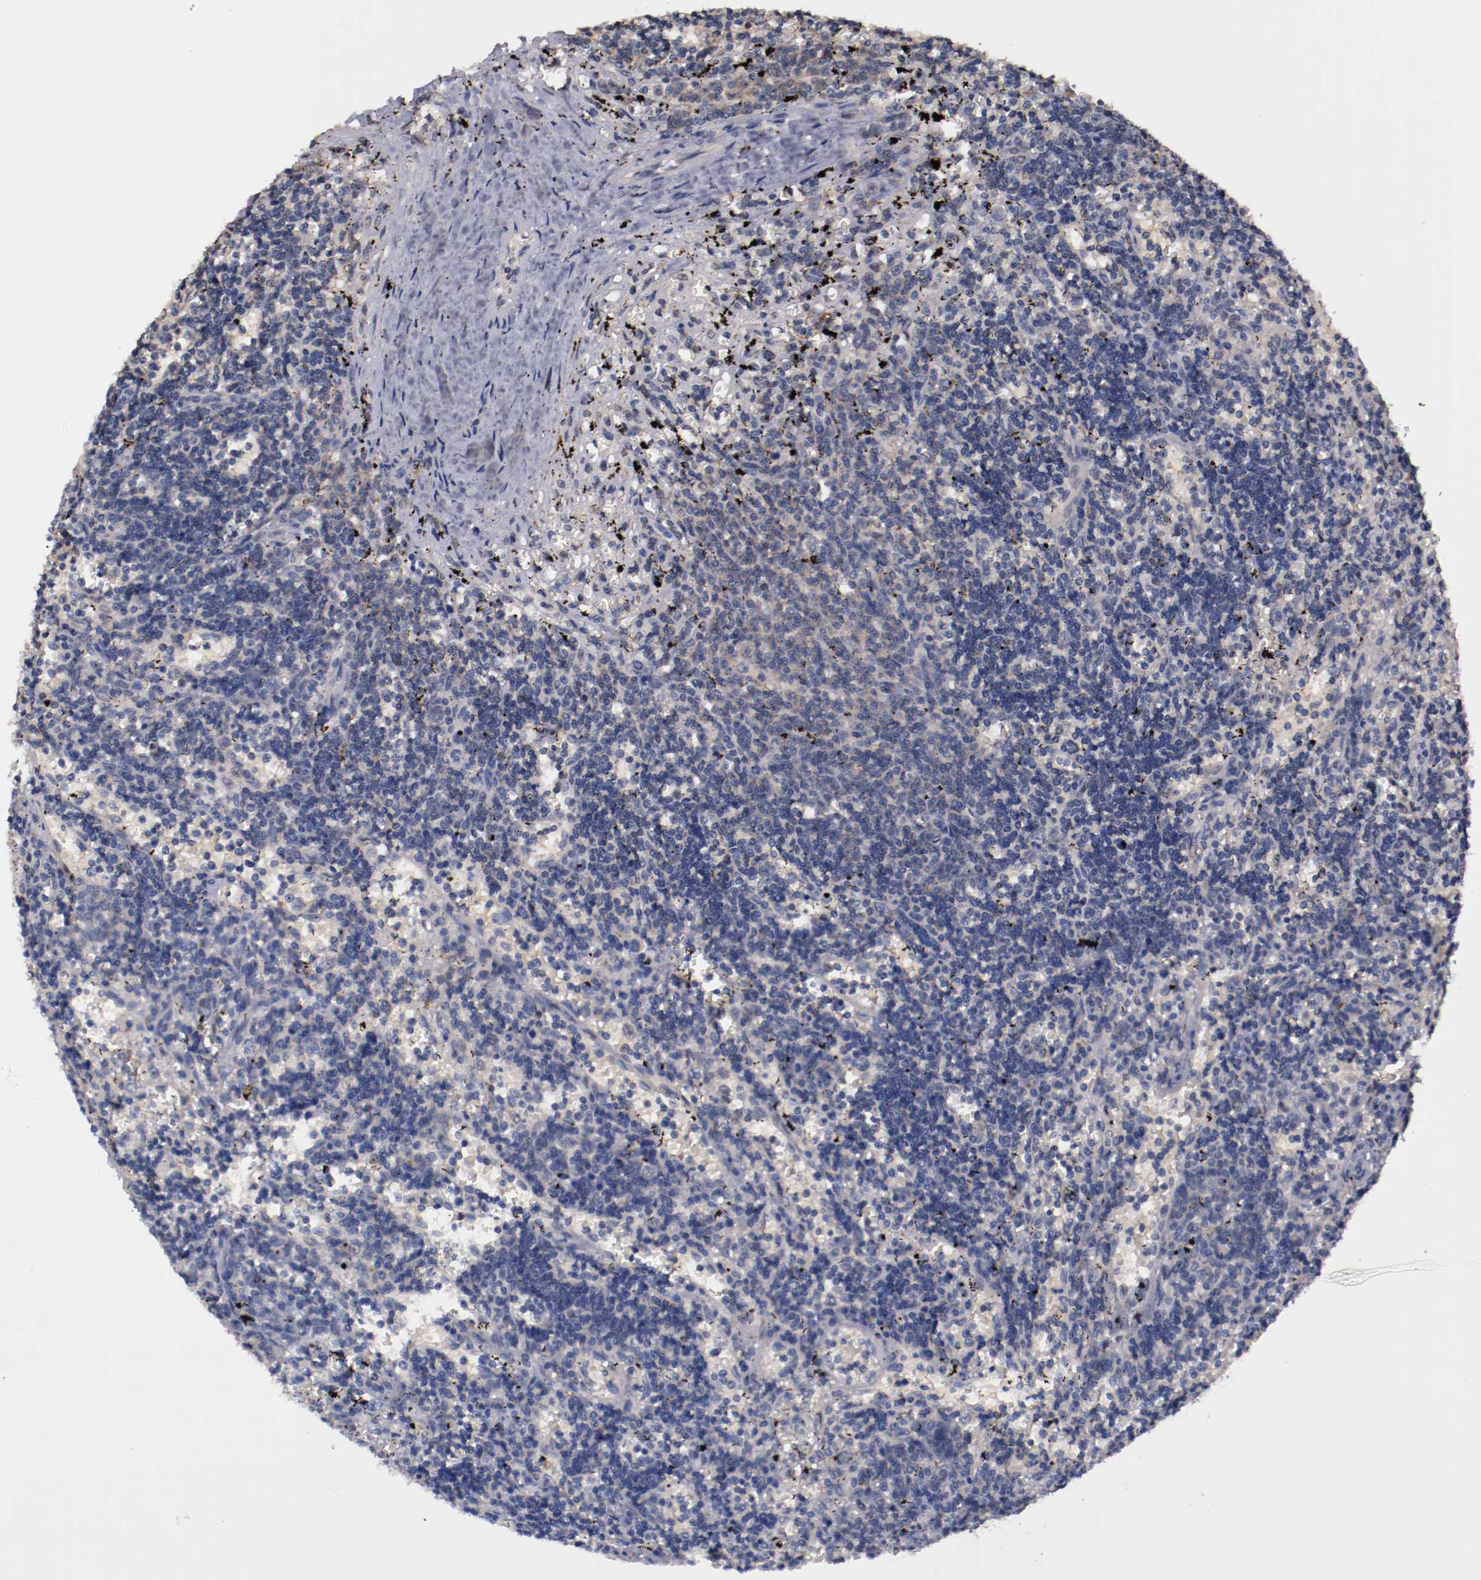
{"staining": {"intensity": "weak", "quantity": "<25%", "location": "cytoplasmic/membranous"}, "tissue": "lymphoma", "cell_type": "Tumor cells", "image_type": "cancer", "snomed": [{"axis": "morphology", "description": "Malignant lymphoma, non-Hodgkin's type, Low grade"}, {"axis": "topography", "description": "Spleen"}], "caption": "Tumor cells are negative for protein expression in human malignant lymphoma, non-Hodgkin's type (low-grade). (DAB IHC, high magnification).", "gene": "FAM81A", "patient": {"sex": "male", "age": 60}}